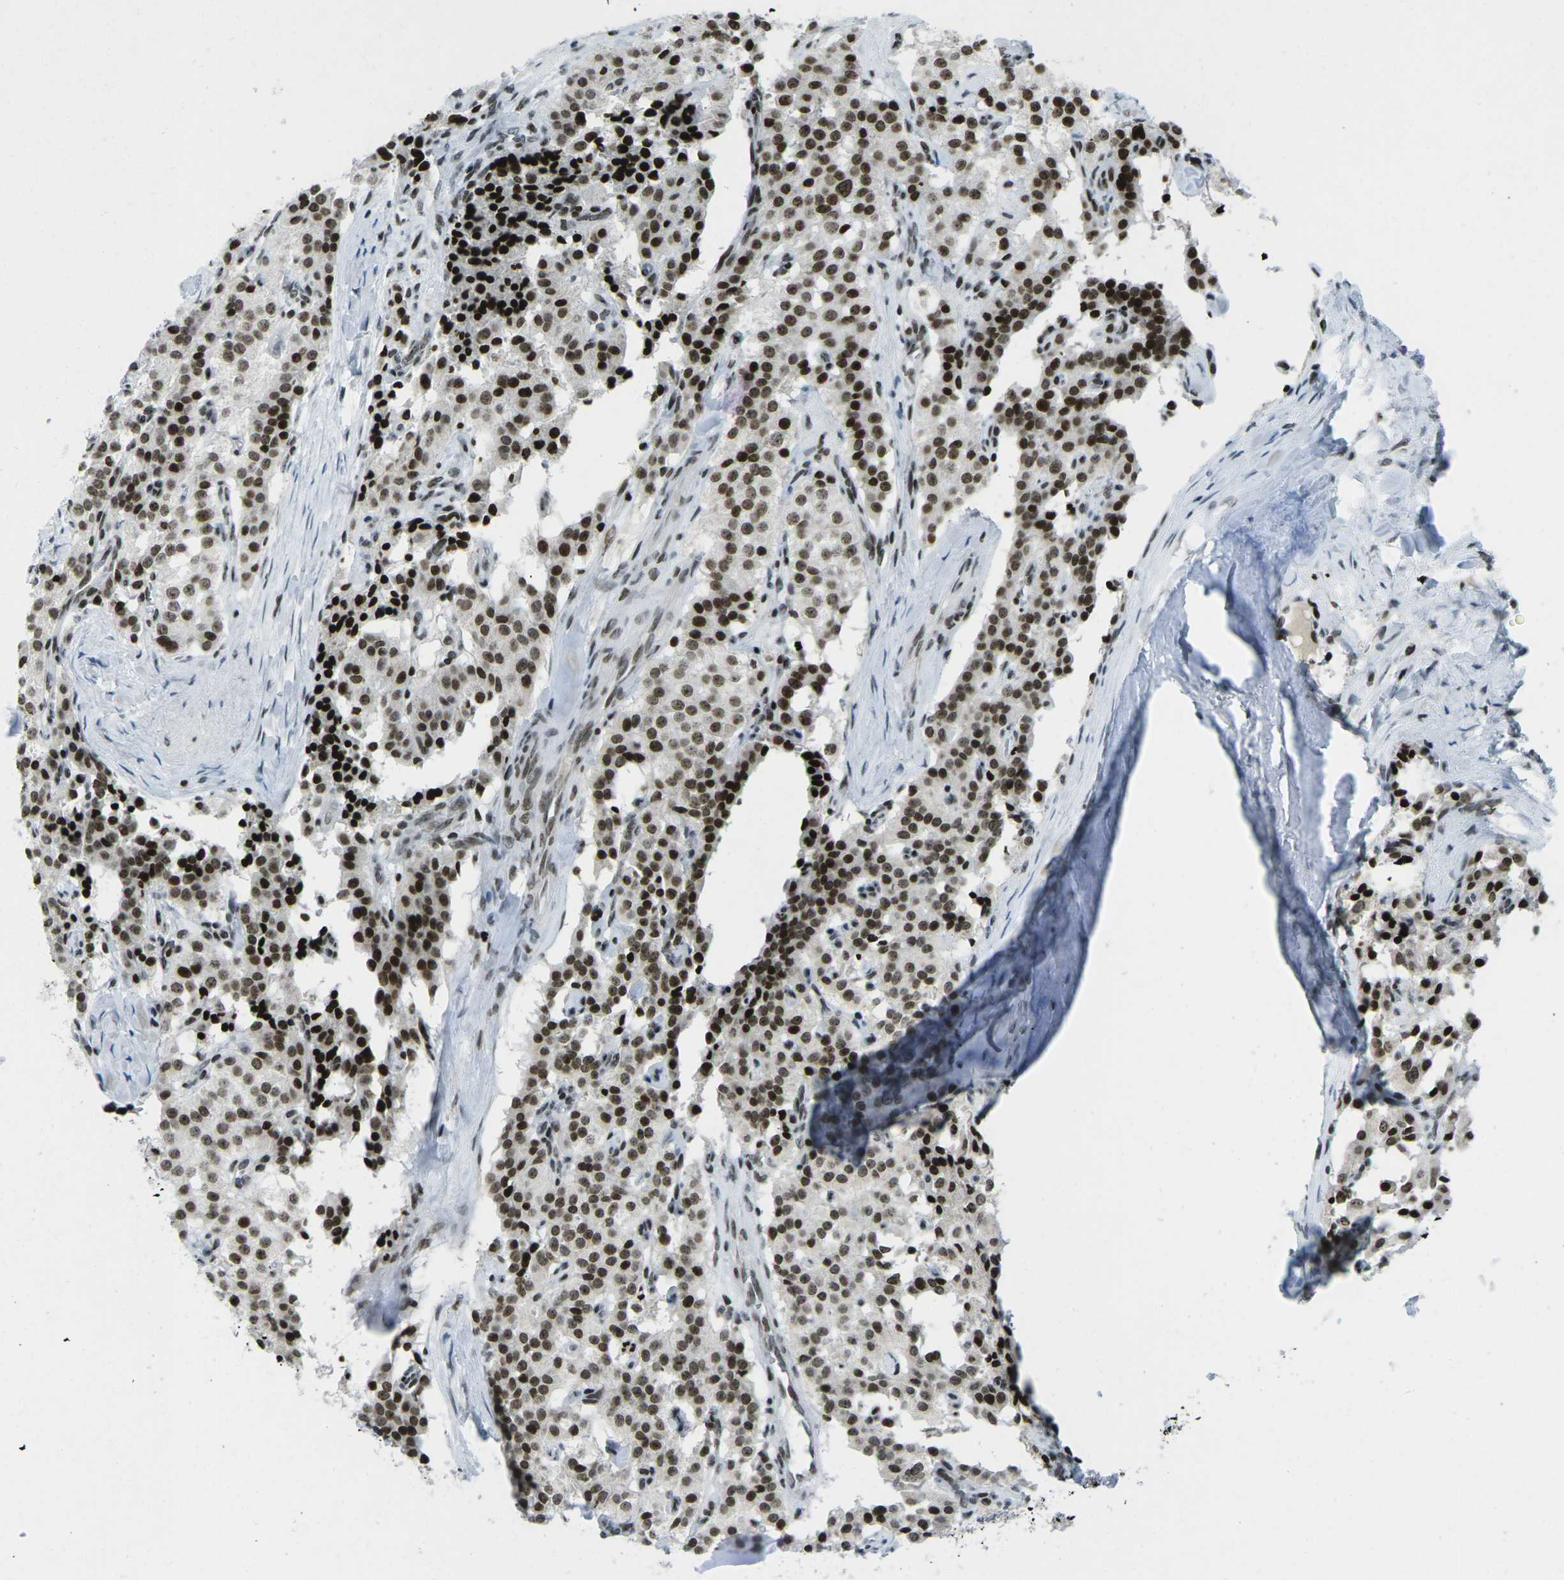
{"staining": {"intensity": "strong", "quantity": ">75%", "location": "nuclear"}, "tissue": "carcinoid", "cell_type": "Tumor cells", "image_type": "cancer", "snomed": [{"axis": "morphology", "description": "Carcinoid, malignant, NOS"}, {"axis": "topography", "description": "Lung"}], "caption": "Carcinoid (malignant) stained for a protein reveals strong nuclear positivity in tumor cells.", "gene": "EME1", "patient": {"sex": "male", "age": 30}}